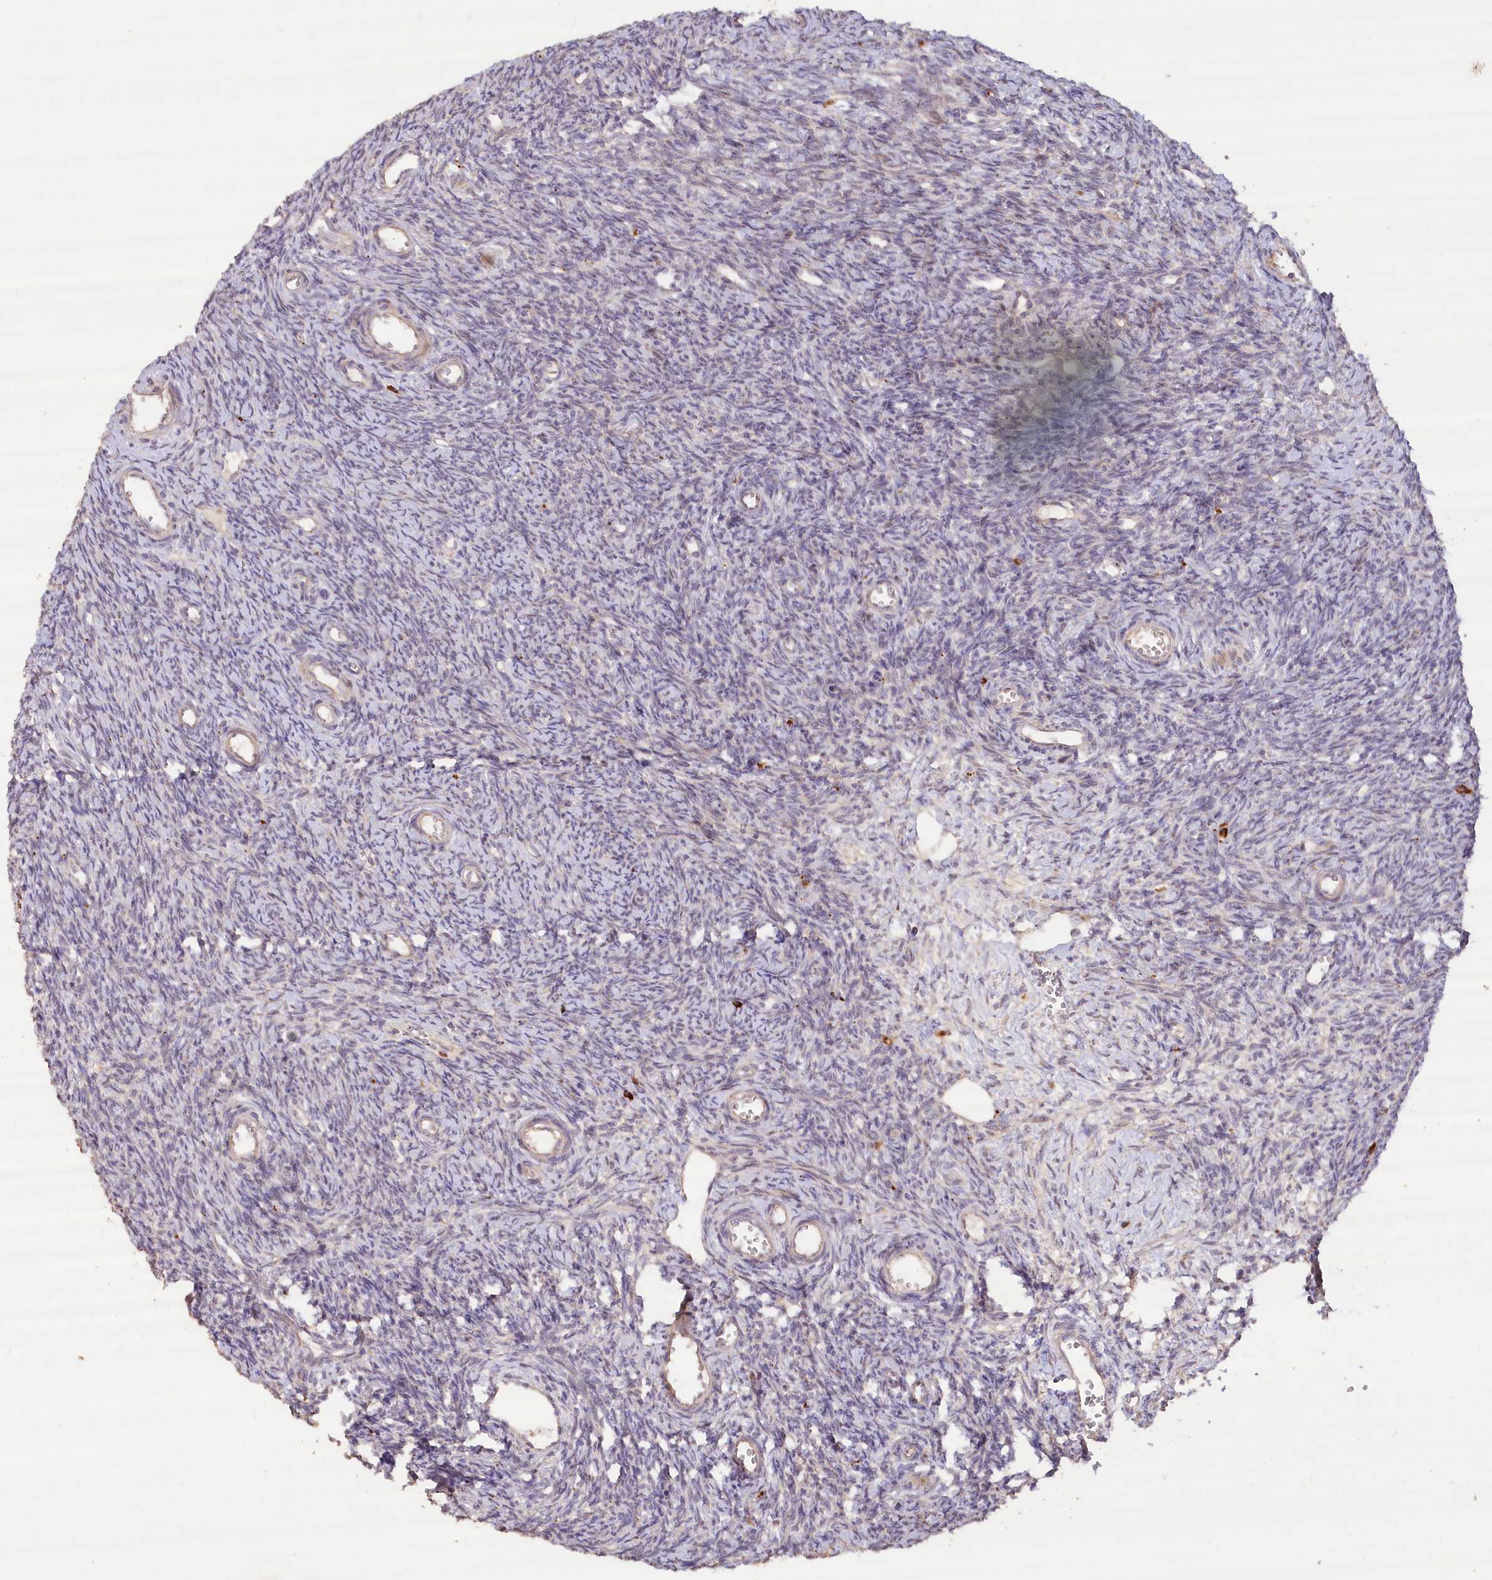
{"staining": {"intensity": "weak", "quantity": ">75%", "location": "cytoplasmic/membranous"}, "tissue": "ovary", "cell_type": "Follicle cells", "image_type": "normal", "snomed": [{"axis": "morphology", "description": "Normal tissue, NOS"}, {"axis": "topography", "description": "Ovary"}], "caption": "Follicle cells reveal low levels of weak cytoplasmic/membranous staining in about >75% of cells in benign human ovary.", "gene": "IRAK1BP1", "patient": {"sex": "female", "age": 39}}